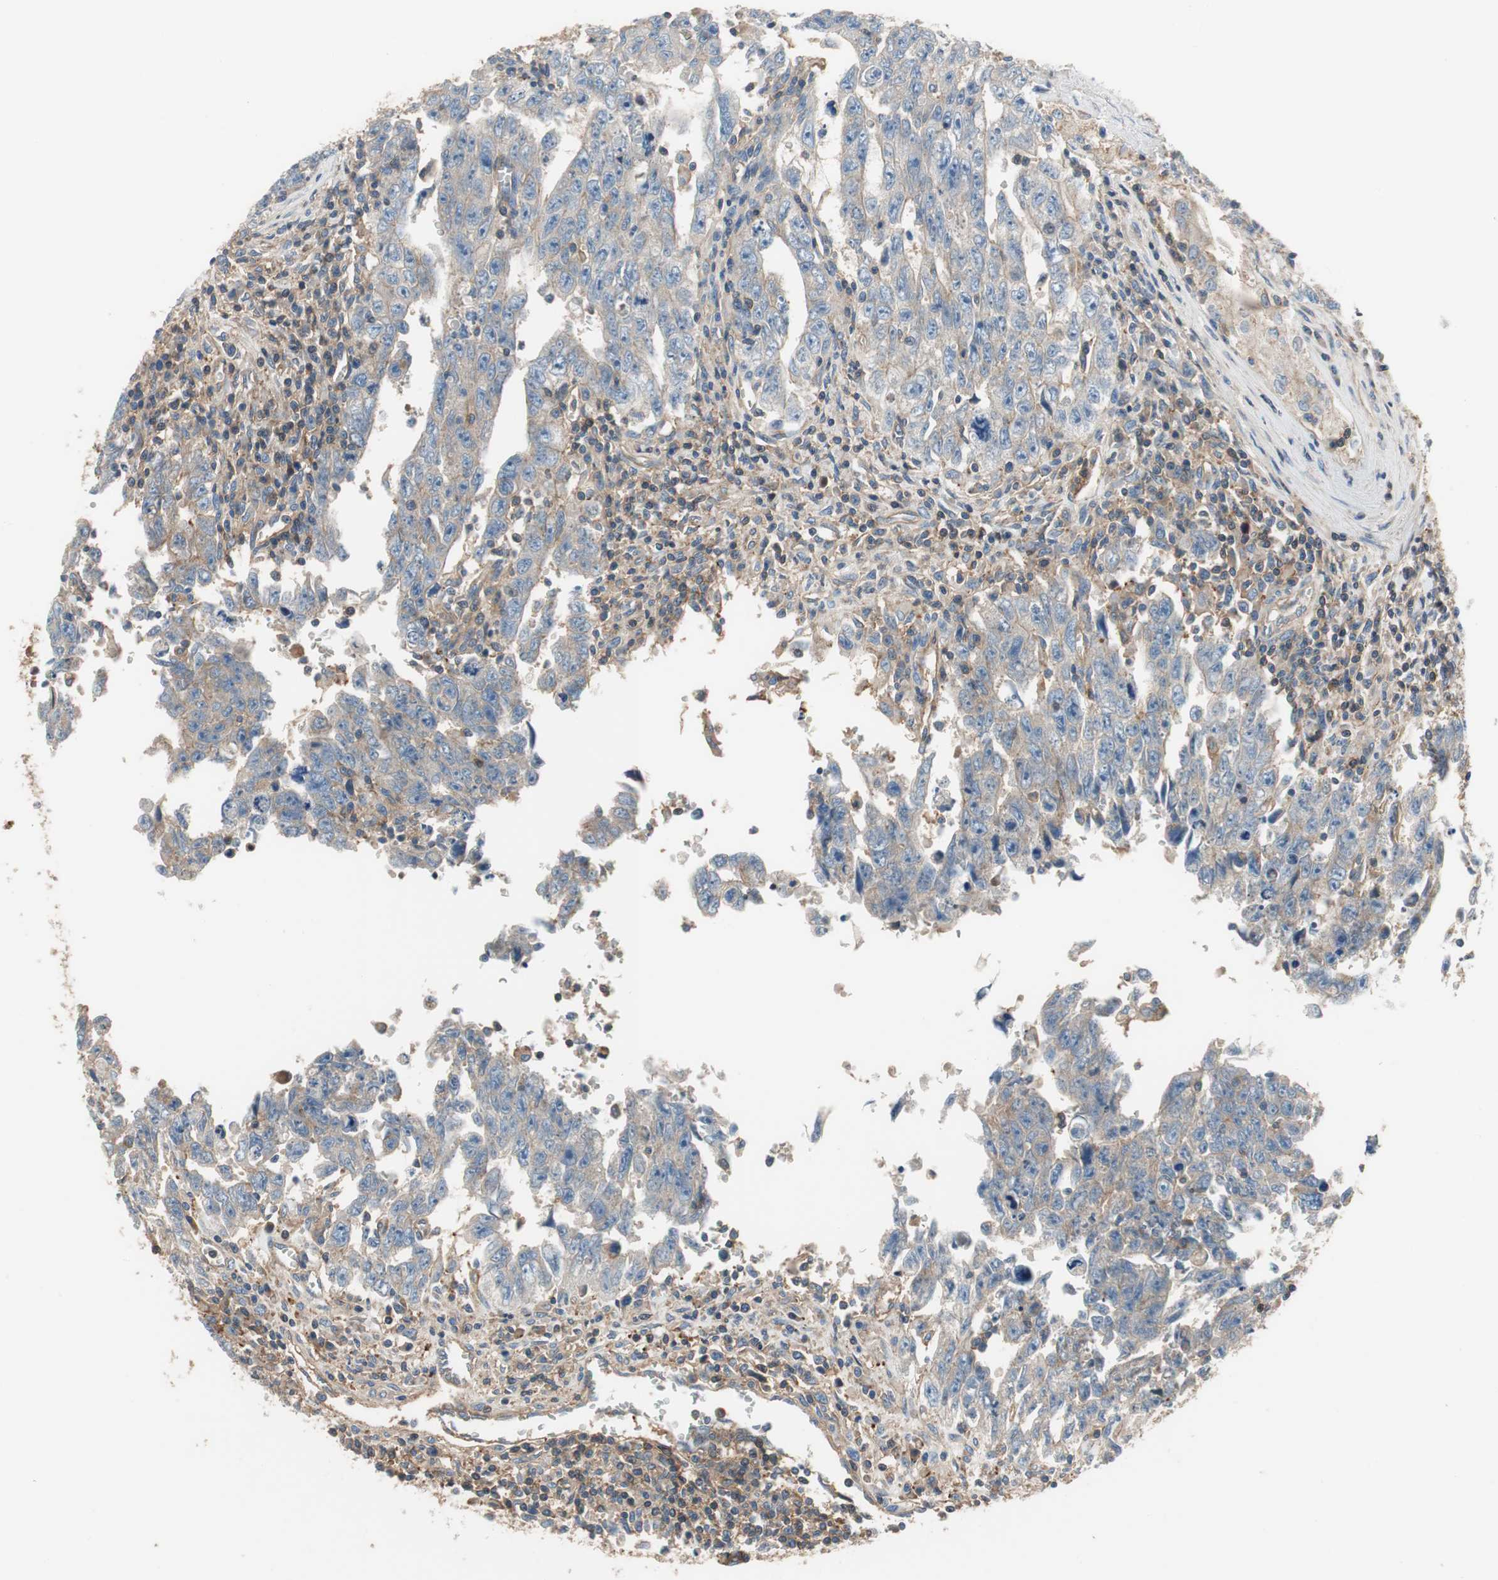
{"staining": {"intensity": "weak", "quantity": "25%-75%", "location": "cytoplasmic/membranous"}, "tissue": "testis cancer", "cell_type": "Tumor cells", "image_type": "cancer", "snomed": [{"axis": "morphology", "description": "Carcinoma, Embryonal, NOS"}, {"axis": "topography", "description": "Testis"}], "caption": "DAB immunohistochemical staining of human testis cancer (embryonal carcinoma) exhibits weak cytoplasmic/membranous protein expression in about 25%-75% of tumor cells.", "gene": "IL1RL1", "patient": {"sex": "male", "age": 28}}